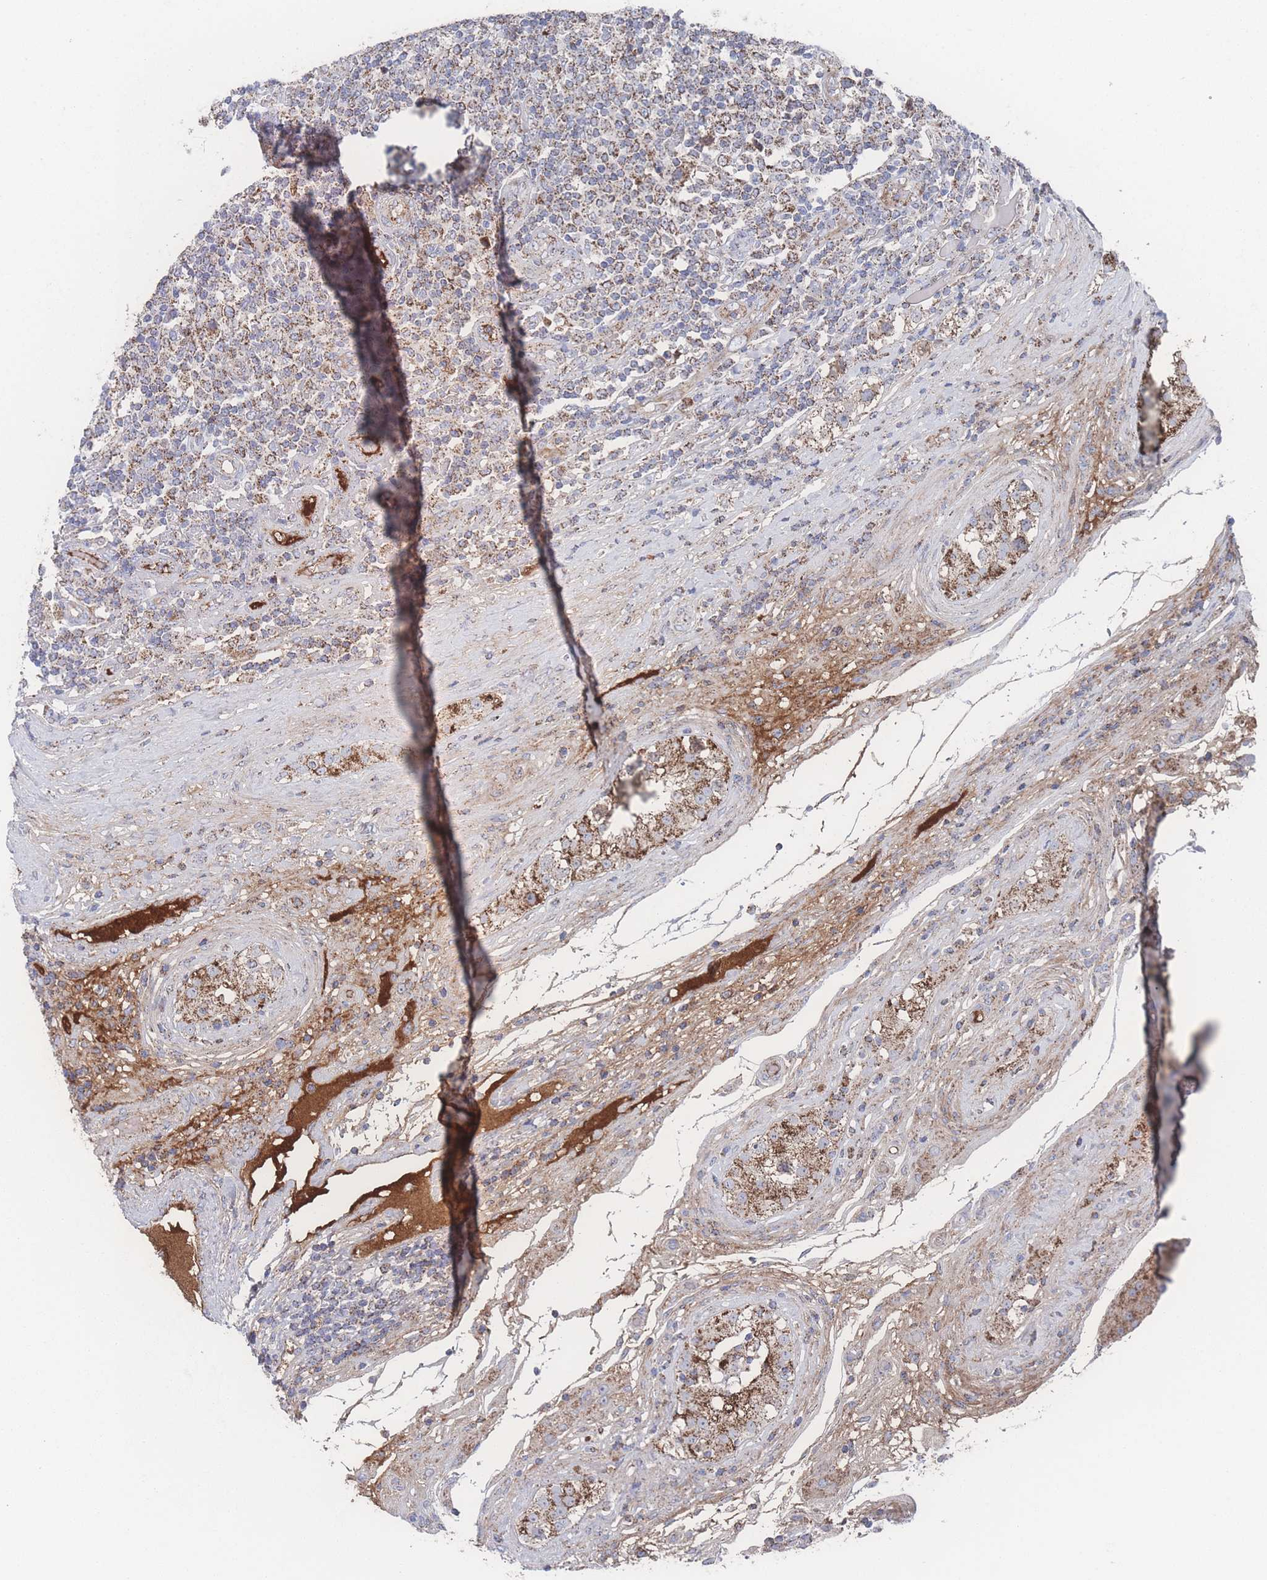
{"staining": {"intensity": "moderate", "quantity": ">75%", "location": "cytoplasmic/membranous"}, "tissue": "testis cancer", "cell_type": "Tumor cells", "image_type": "cancer", "snomed": [{"axis": "morphology", "description": "Seminoma, NOS"}, {"axis": "topography", "description": "Testis"}], "caption": "Testis seminoma stained with a brown dye reveals moderate cytoplasmic/membranous positive positivity in approximately >75% of tumor cells.", "gene": "PEX14", "patient": {"sex": "male", "age": 34}}